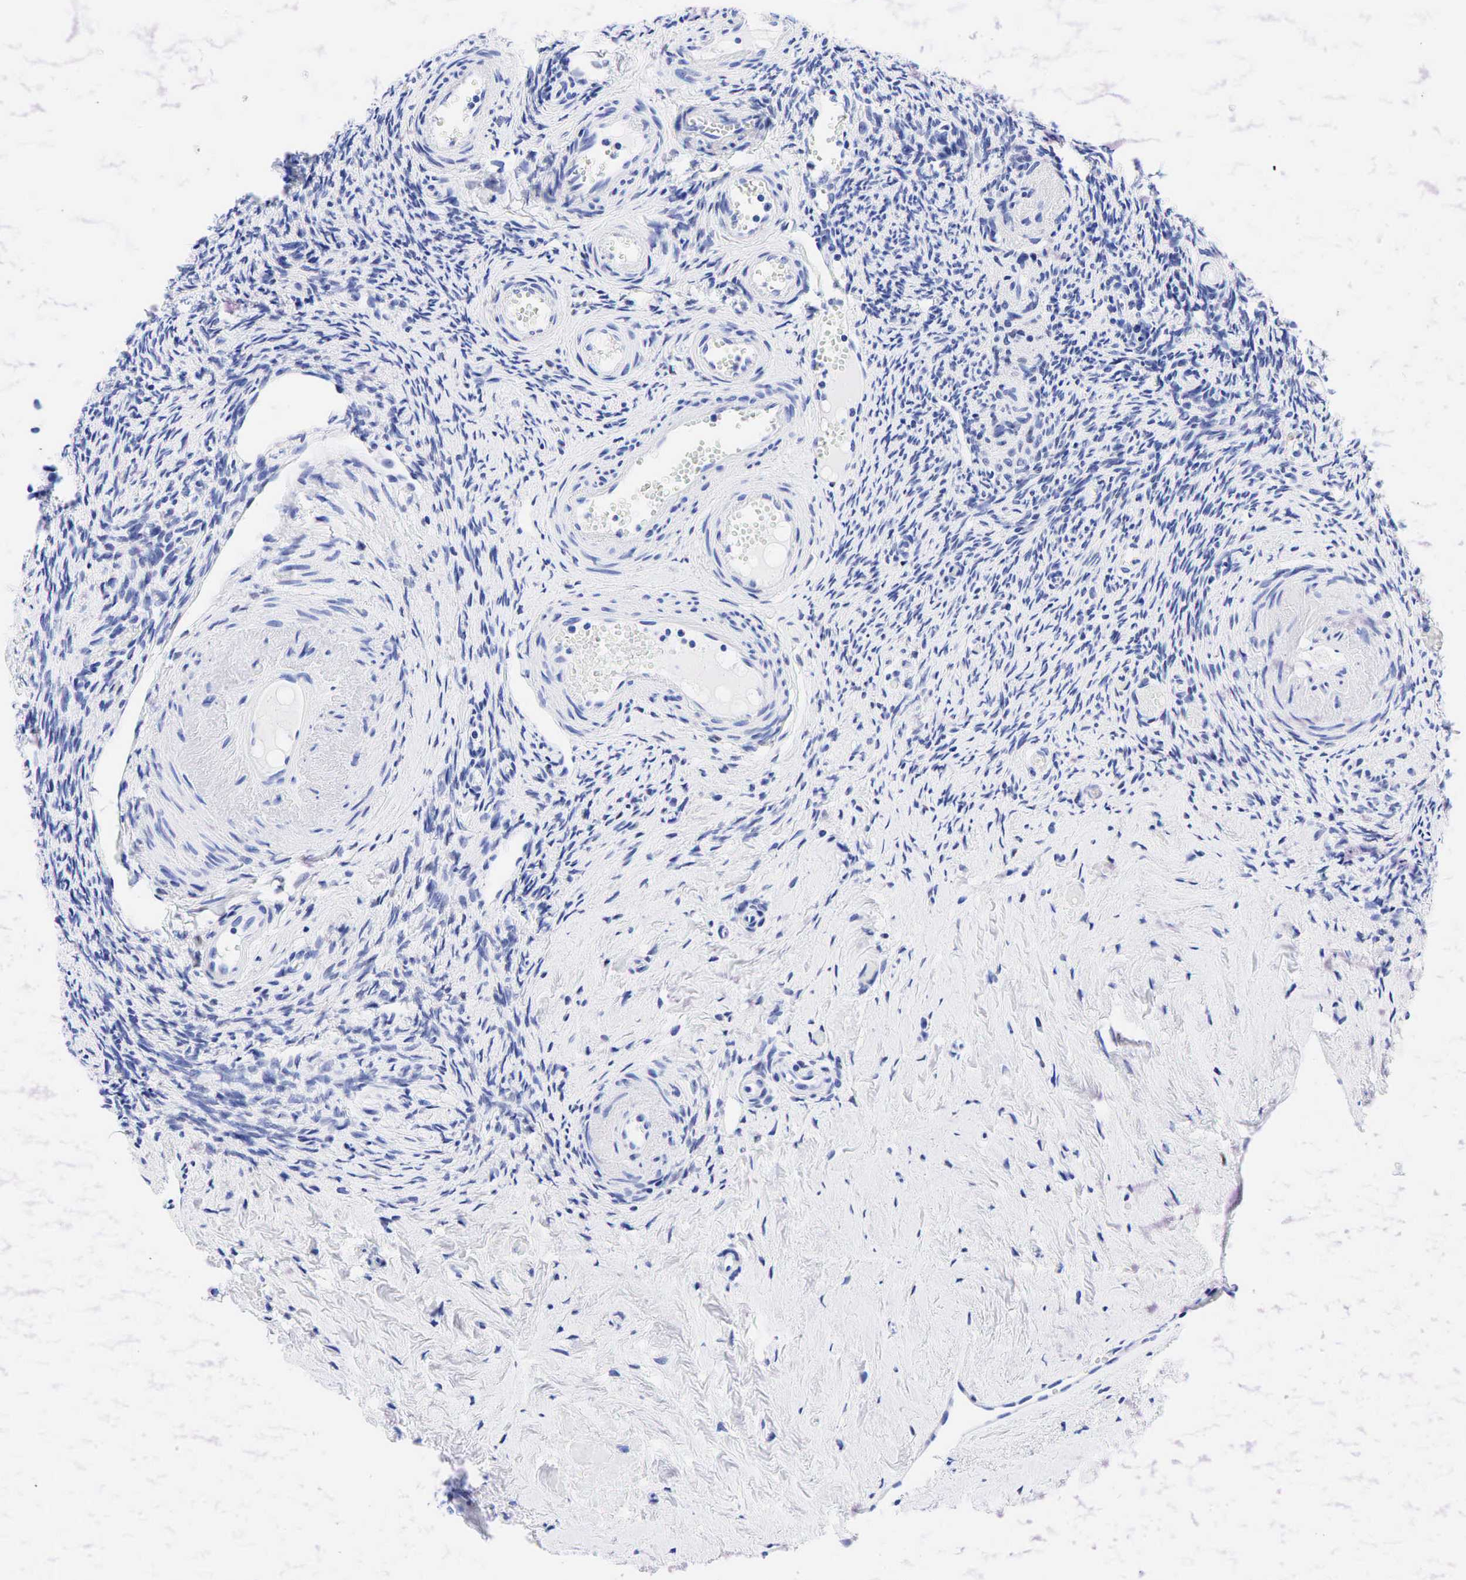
{"staining": {"intensity": "negative", "quantity": "none", "location": "none"}, "tissue": "ovary", "cell_type": "Ovarian stroma cells", "image_type": "normal", "snomed": [{"axis": "morphology", "description": "Normal tissue, NOS"}, {"axis": "topography", "description": "Ovary"}], "caption": "Human ovary stained for a protein using IHC exhibits no staining in ovarian stroma cells.", "gene": "ESR1", "patient": {"sex": "female", "age": 63}}